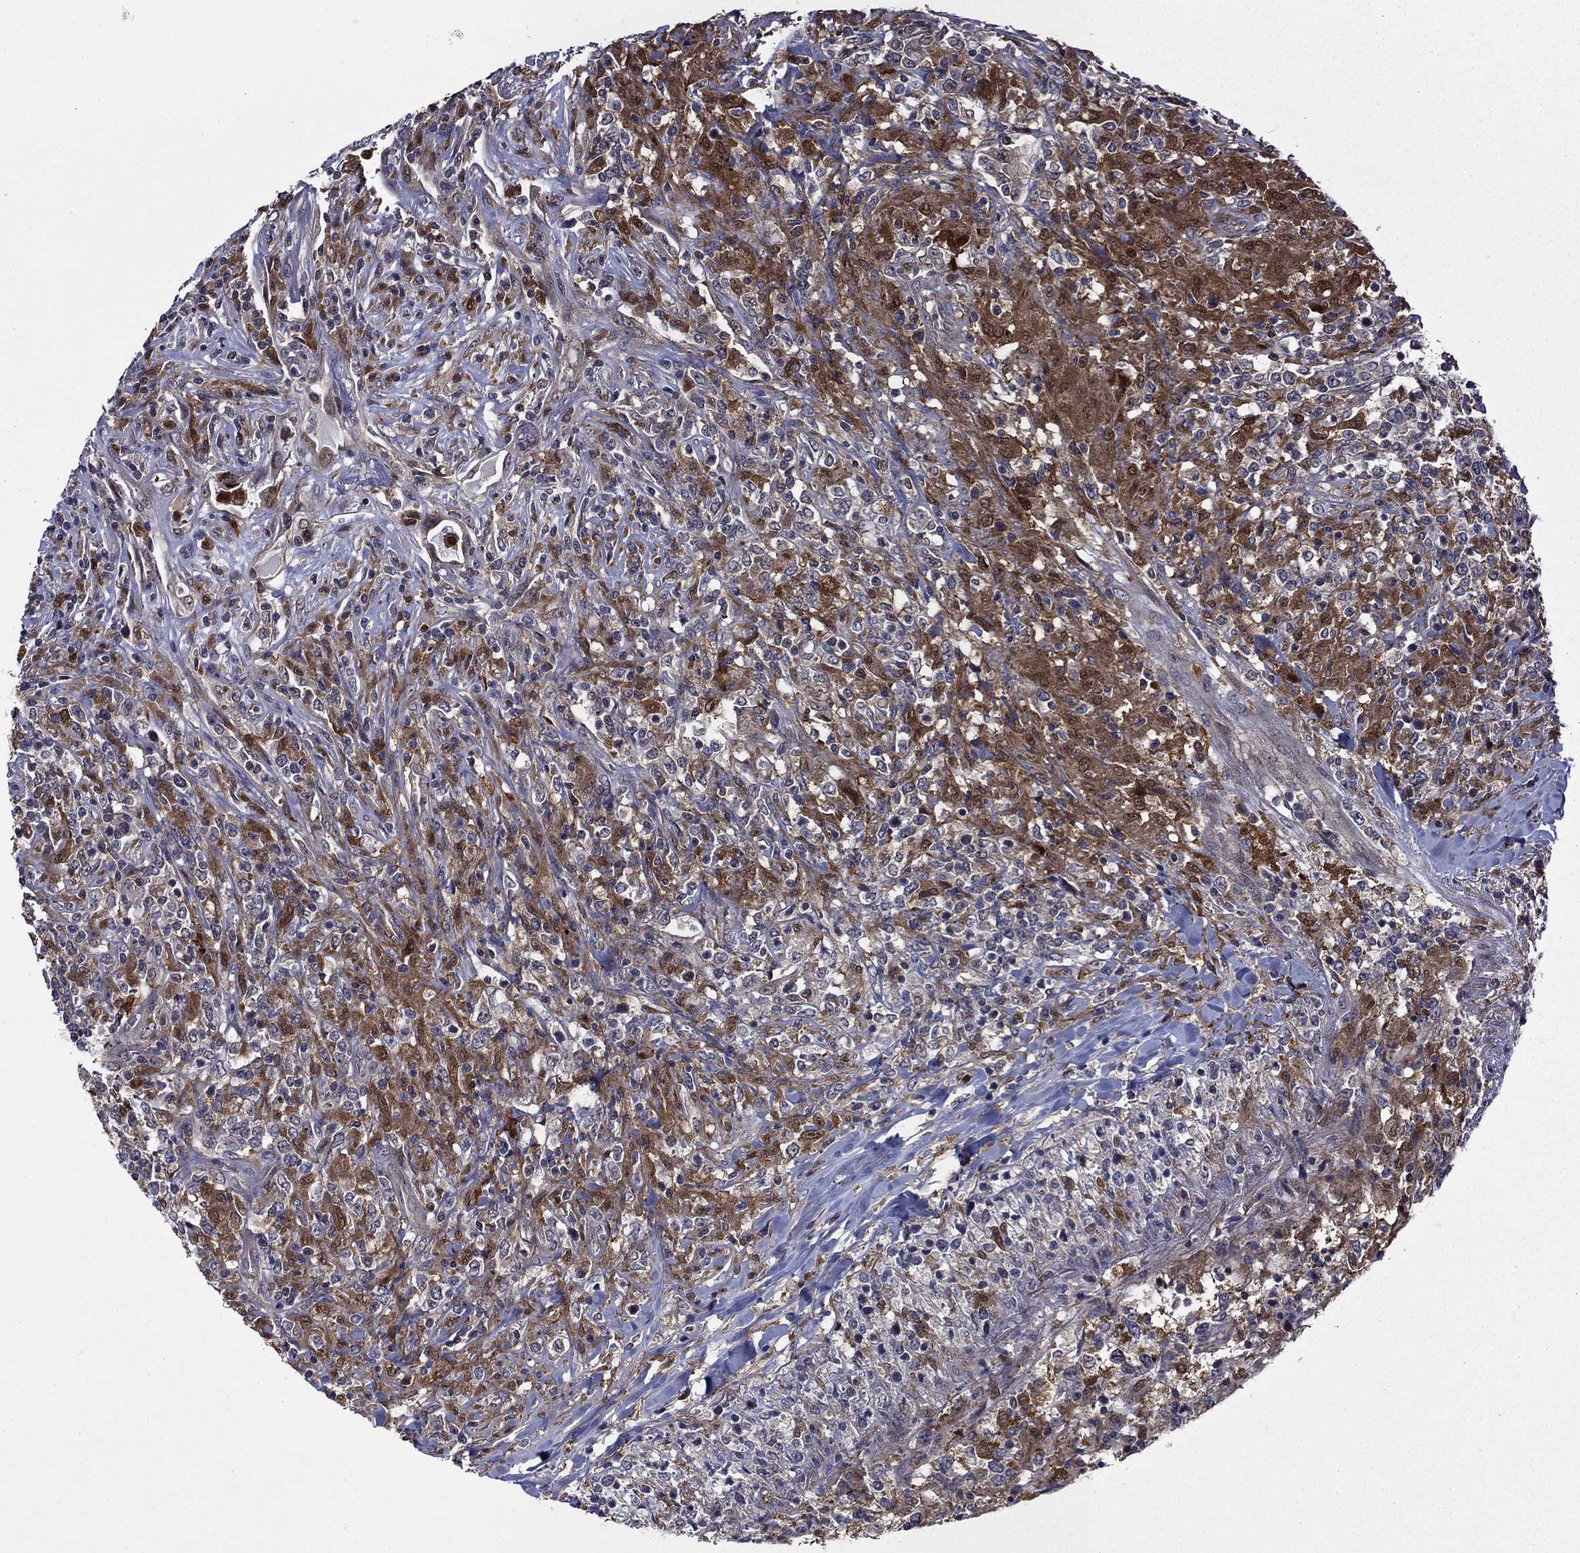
{"staining": {"intensity": "moderate", "quantity": "25%-75%", "location": "cytoplasmic/membranous"}, "tissue": "lymphoma", "cell_type": "Tumor cells", "image_type": "cancer", "snomed": [{"axis": "morphology", "description": "Malignant lymphoma, non-Hodgkin's type, High grade"}, {"axis": "topography", "description": "Lung"}], "caption": "DAB (3,3'-diaminobenzidine) immunohistochemical staining of lymphoma reveals moderate cytoplasmic/membranous protein staining in approximately 25%-75% of tumor cells.", "gene": "TPMT", "patient": {"sex": "male", "age": 79}}